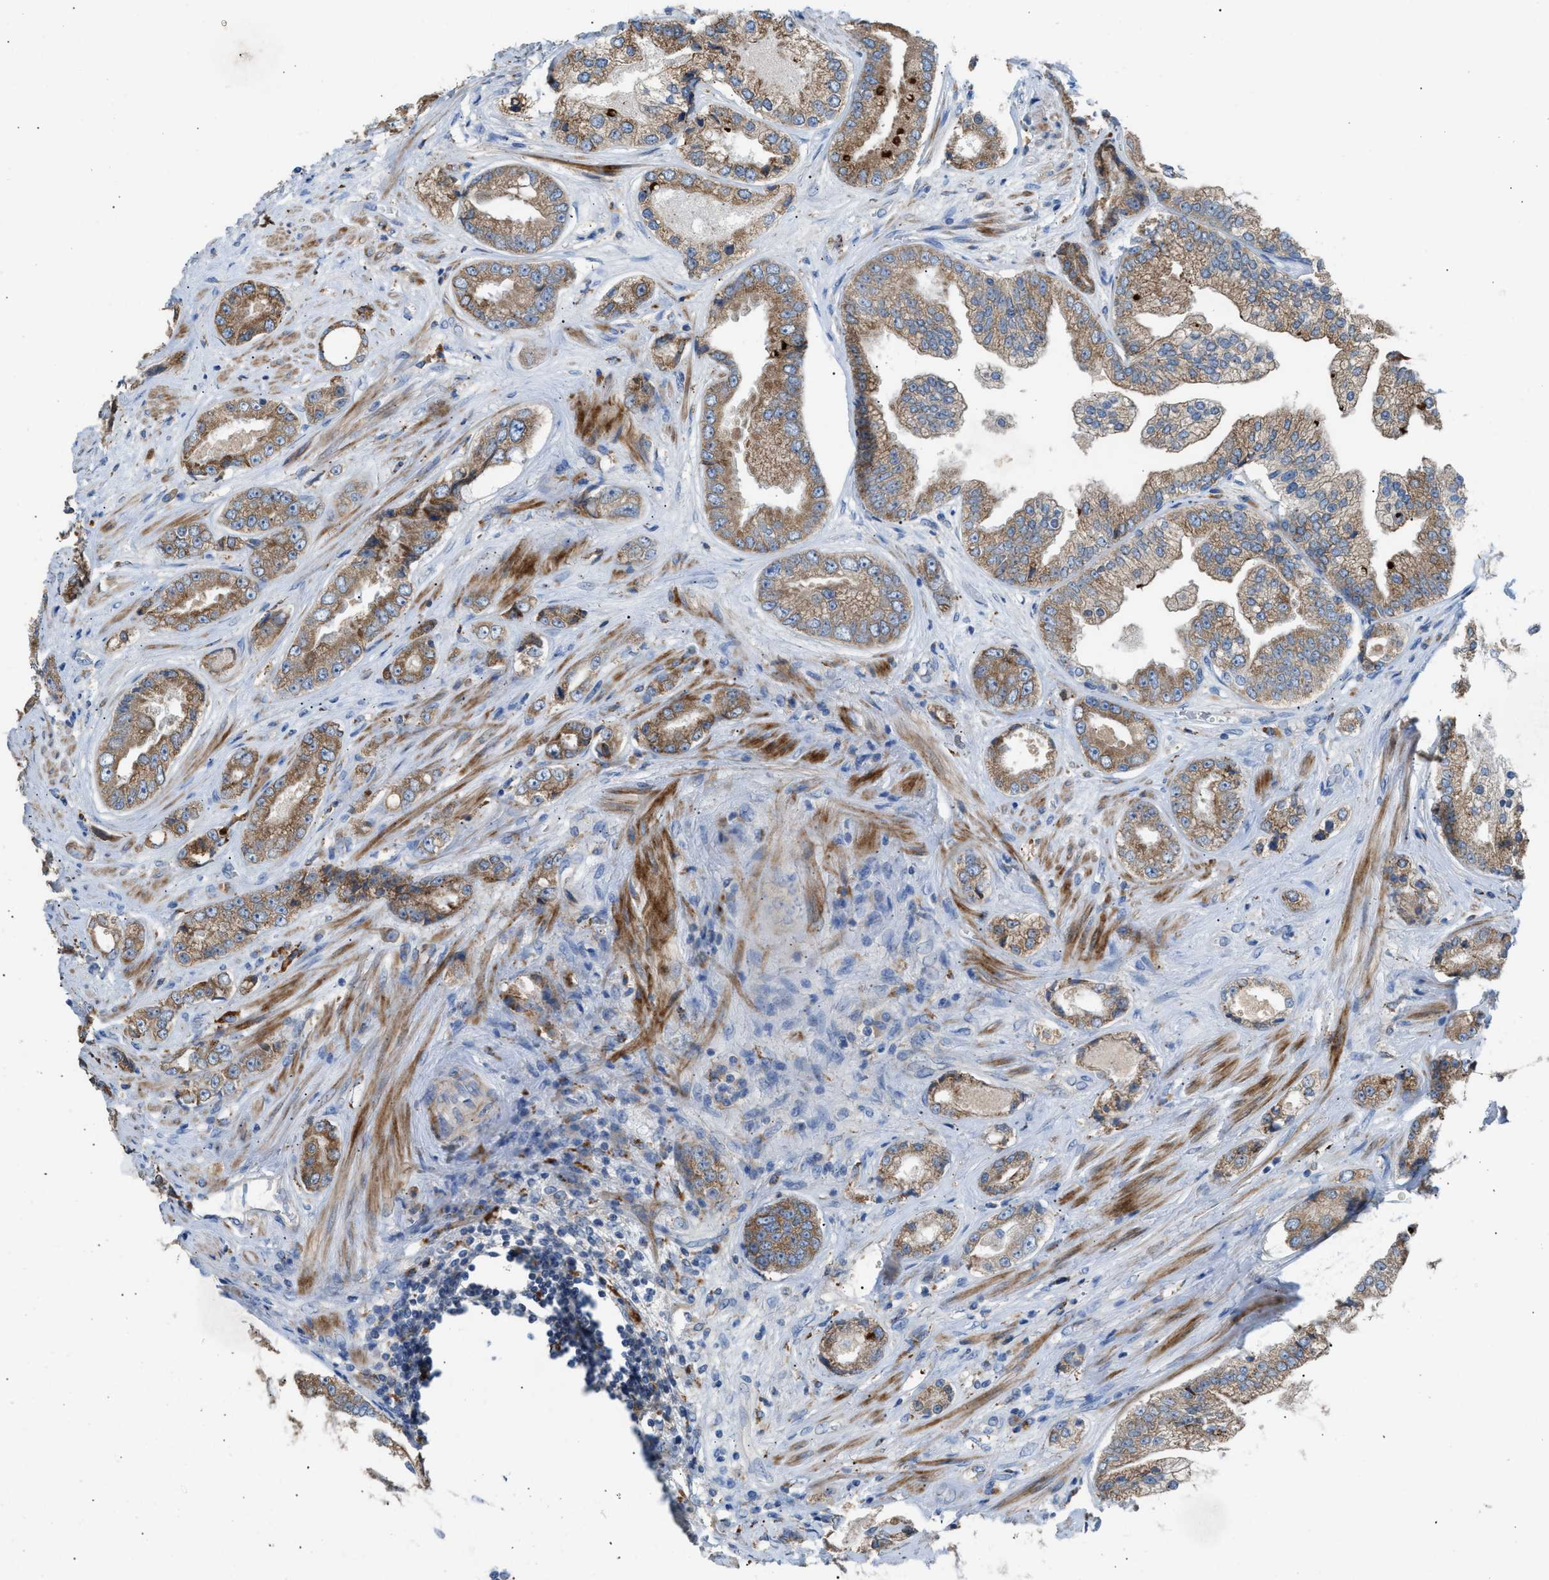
{"staining": {"intensity": "weak", "quantity": ">75%", "location": "cytoplasmic/membranous"}, "tissue": "prostate cancer", "cell_type": "Tumor cells", "image_type": "cancer", "snomed": [{"axis": "morphology", "description": "Adenocarcinoma, High grade"}, {"axis": "topography", "description": "Prostate"}], "caption": "Immunohistochemistry (IHC) (DAB (3,3'-diaminobenzidine)) staining of human prostate cancer demonstrates weak cytoplasmic/membranous protein positivity in approximately >75% of tumor cells. (DAB = brown stain, brightfield microscopy at high magnification).", "gene": "AOAH", "patient": {"sex": "male", "age": 61}}